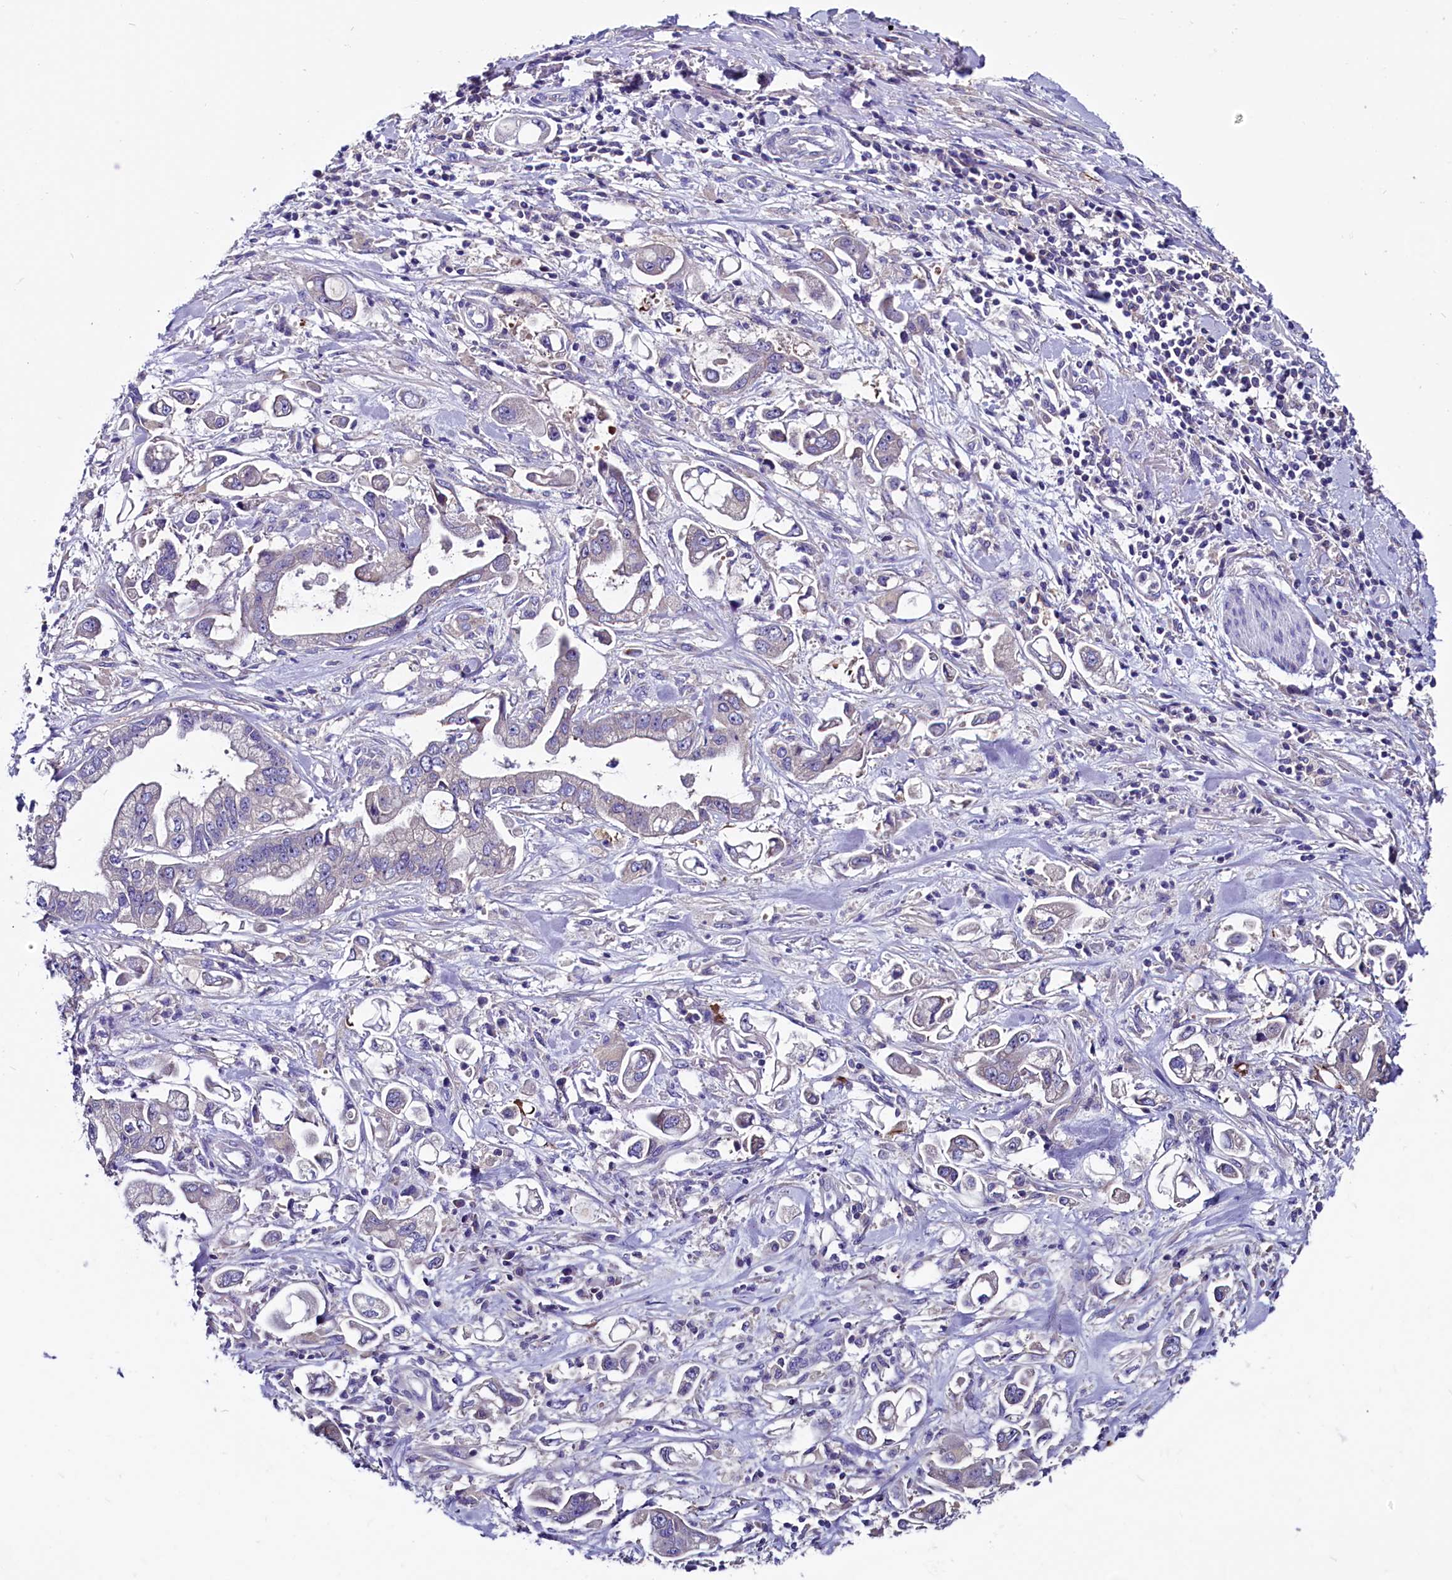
{"staining": {"intensity": "negative", "quantity": "none", "location": "none"}, "tissue": "stomach cancer", "cell_type": "Tumor cells", "image_type": "cancer", "snomed": [{"axis": "morphology", "description": "Adenocarcinoma, NOS"}, {"axis": "topography", "description": "Stomach"}], "caption": "DAB (3,3'-diaminobenzidine) immunohistochemical staining of stomach cancer (adenocarcinoma) displays no significant positivity in tumor cells.", "gene": "CCBE1", "patient": {"sex": "male", "age": 62}}